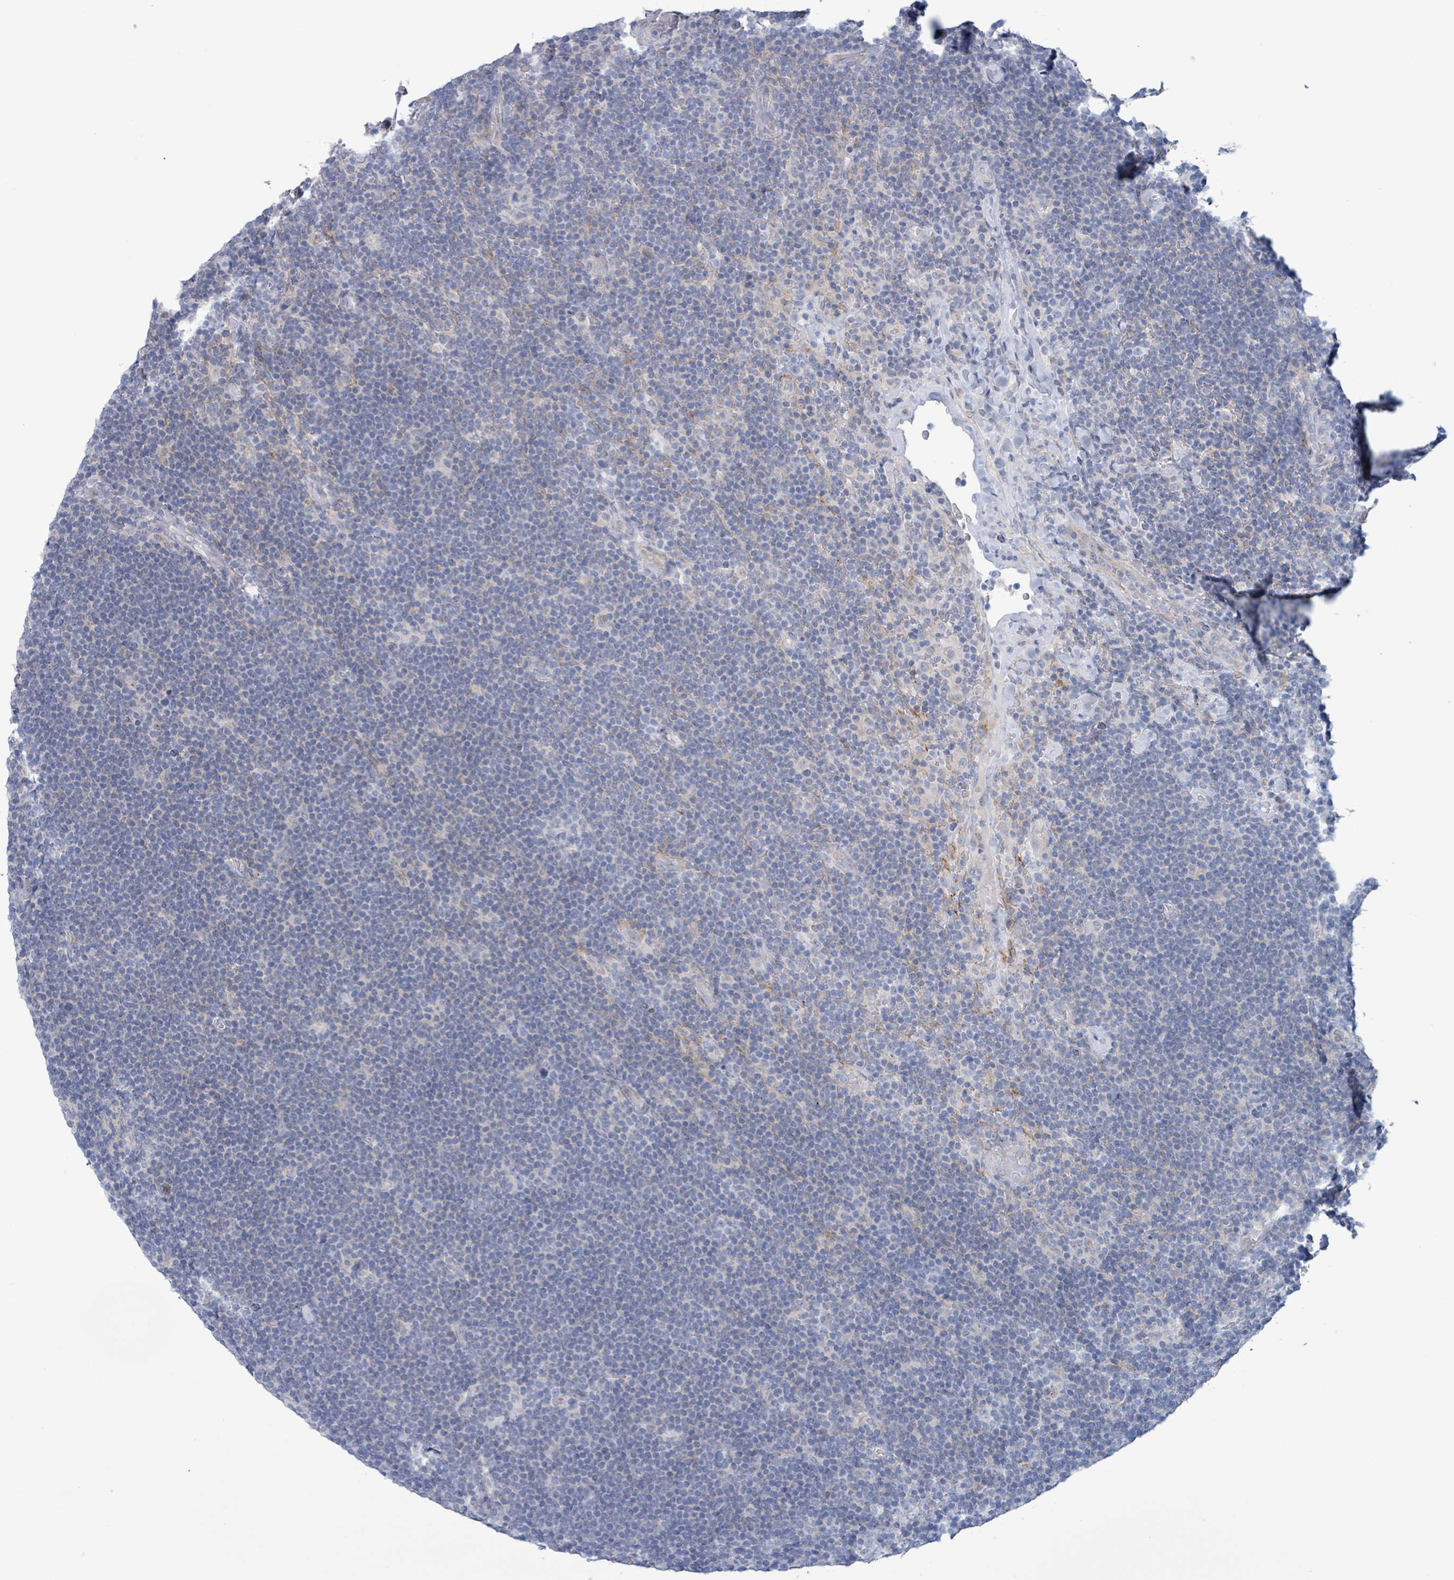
{"staining": {"intensity": "negative", "quantity": "none", "location": "none"}, "tissue": "lymphoma", "cell_type": "Tumor cells", "image_type": "cancer", "snomed": [{"axis": "morphology", "description": "Hodgkin's disease, NOS"}, {"axis": "topography", "description": "Lymph node"}], "caption": "Hodgkin's disease was stained to show a protein in brown. There is no significant staining in tumor cells. (Brightfield microscopy of DAB immunohistochemistry at high magnification).", "gene": "PKLR", "patient": {"sex": "female", "age": 57}}